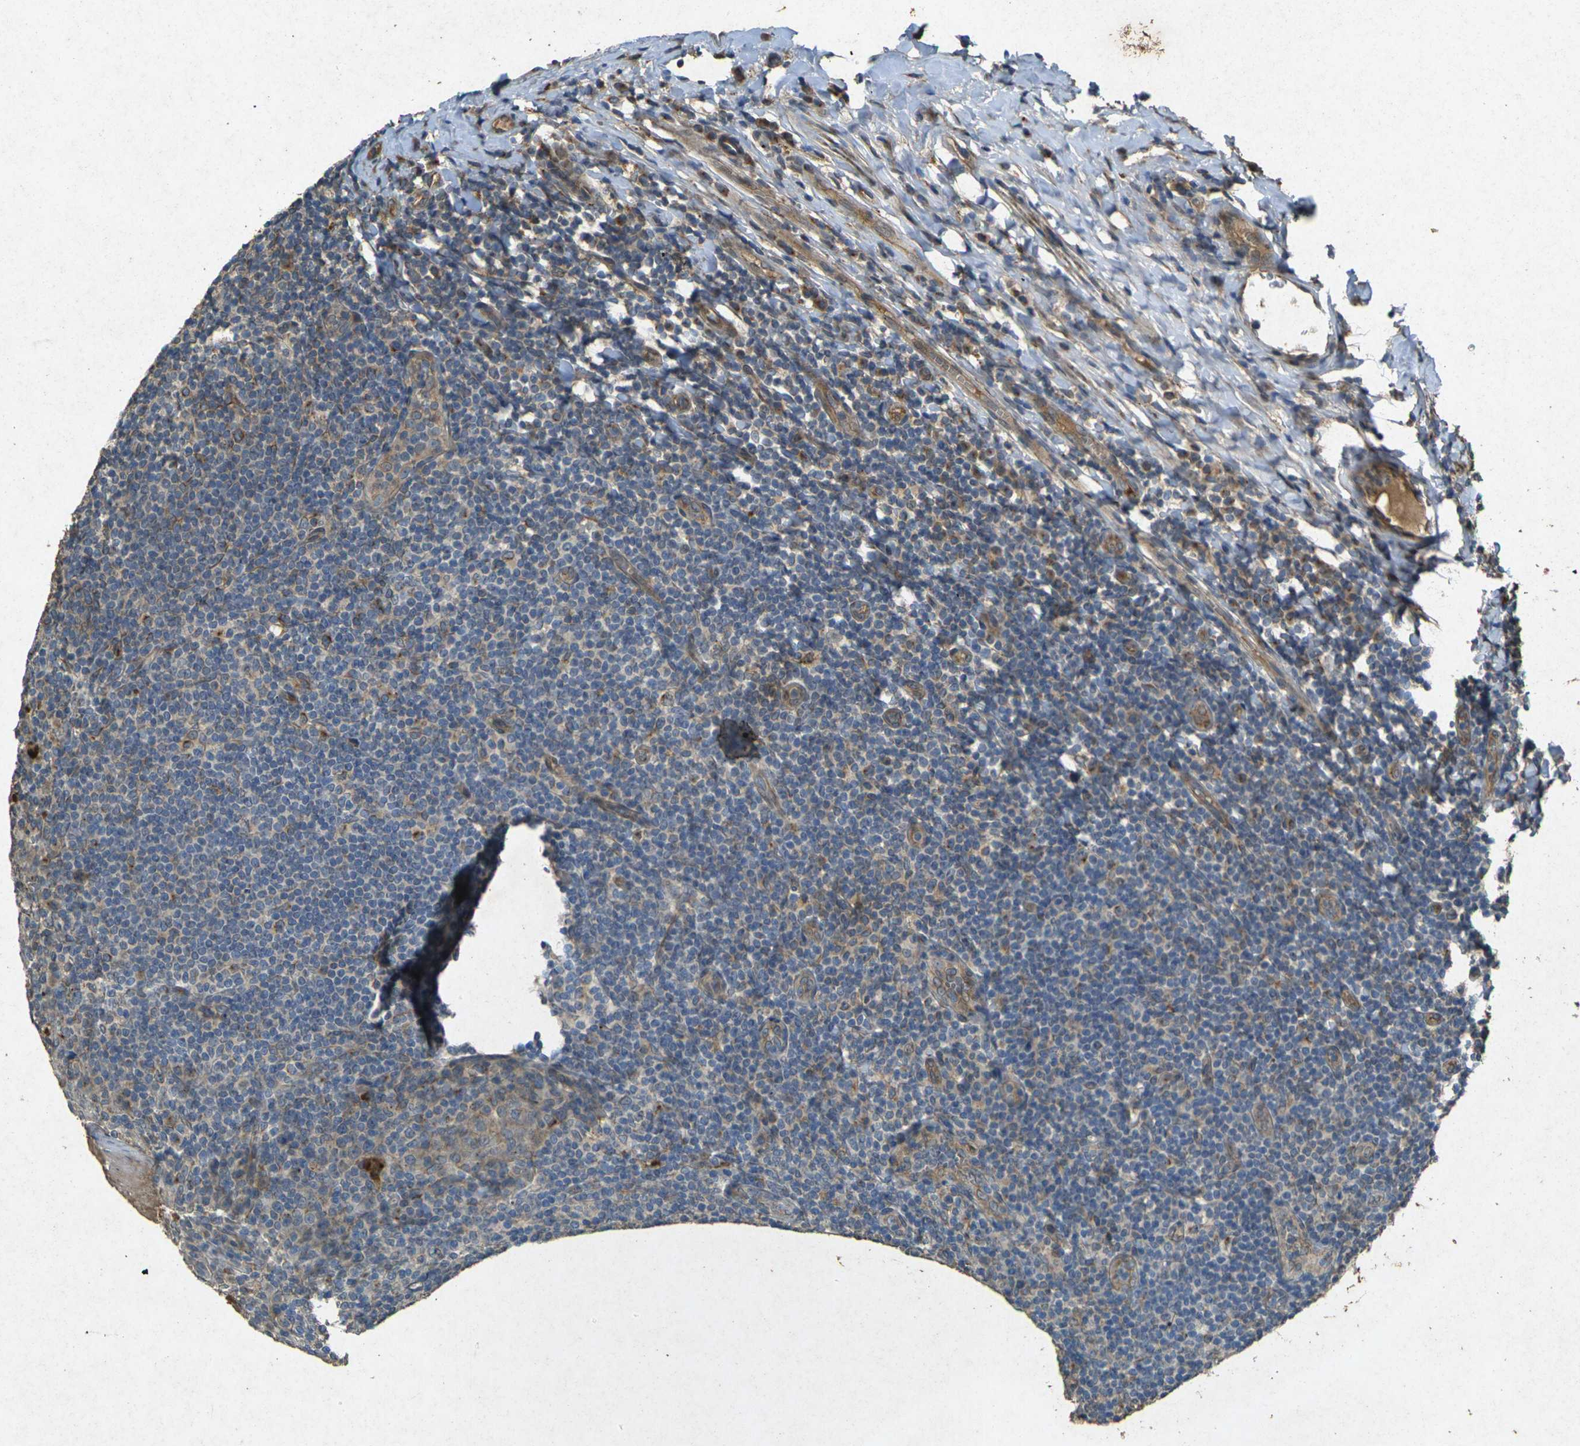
{"staining": {"intensity": "moderate", "quantity": "25%-75%", "location": "cytoplasmic/membranous"}, "tissue": "tonsil", "cell_type": "Germinal center cells", "image_type": "normal", "snomed": [{"axis": "morphology", "description": "Normal tissue, NOS"}, {"axis": "topography", "description": "Tonsil"}], "caption": "DAB (3,3'-diaminobenzidine) immunohistochemical staining of benign human tonsil demonstrates moderate cytoplasmic/membranous protein staining in about 25%-75% of germinal center cells.", "gene": "RGMA", "patient": {"sex": "male", "age": 31}}